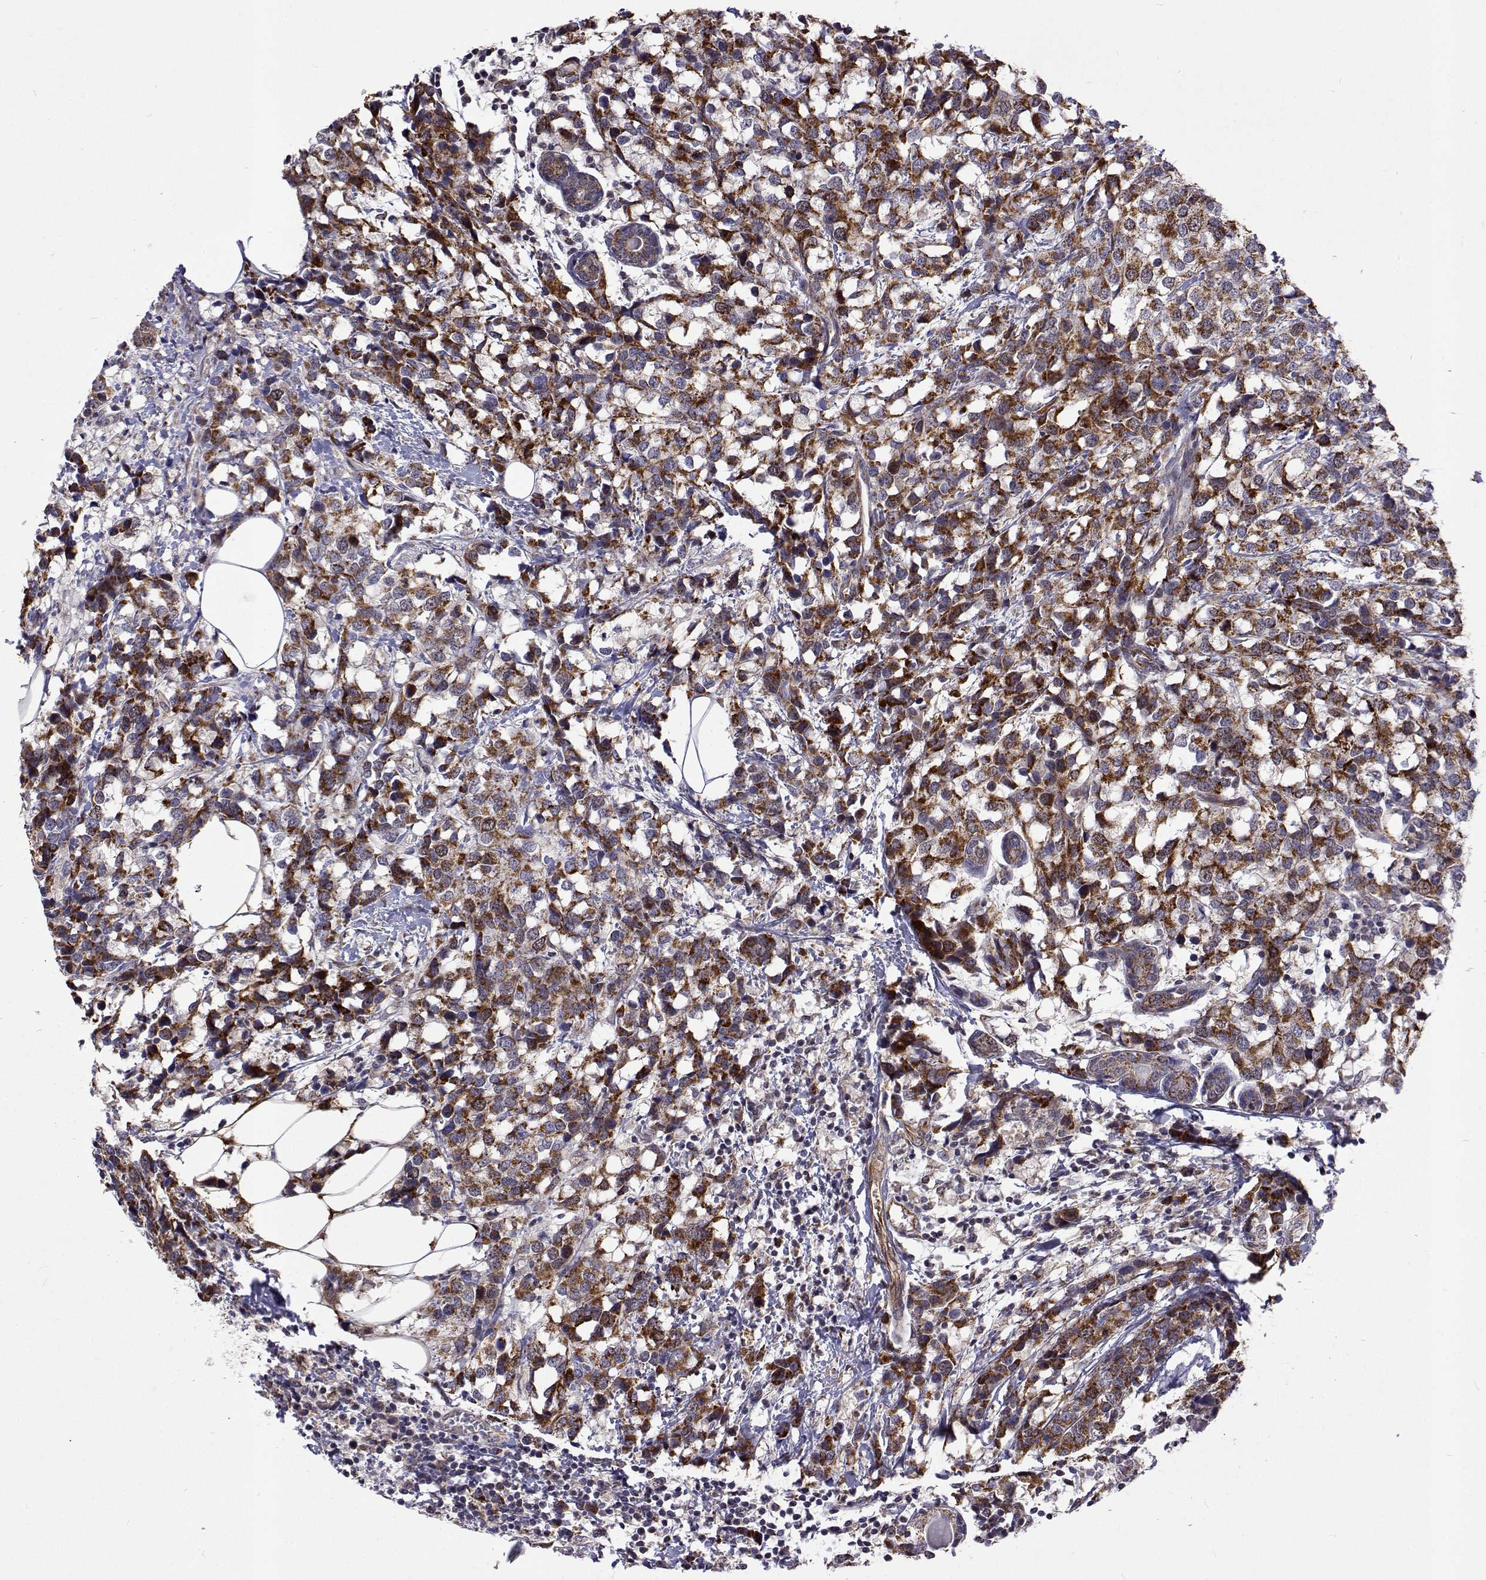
{"staining": {"intensity": "moderate", "quantity": ">75%", "location": "cytoplasmic/membranous"}, "tissue": "breast cancer", "cell_type": "Tumor cells", "image_type": "cancer", "snomed": [{"axis": "morphology", "description": "Lobular carcinoma"}, {"axis": "topography", "description": "Breast"}], "caption": "IHC (DAB (3,3'-diaminobenzidine)) staining of human breast lobular carcinoma displays moderate cytoplasmic/membranous protein expression in about >75% of tumor cells.", "gene": "DHTKD1", "patient": {"sex": "female", "age": 59}}